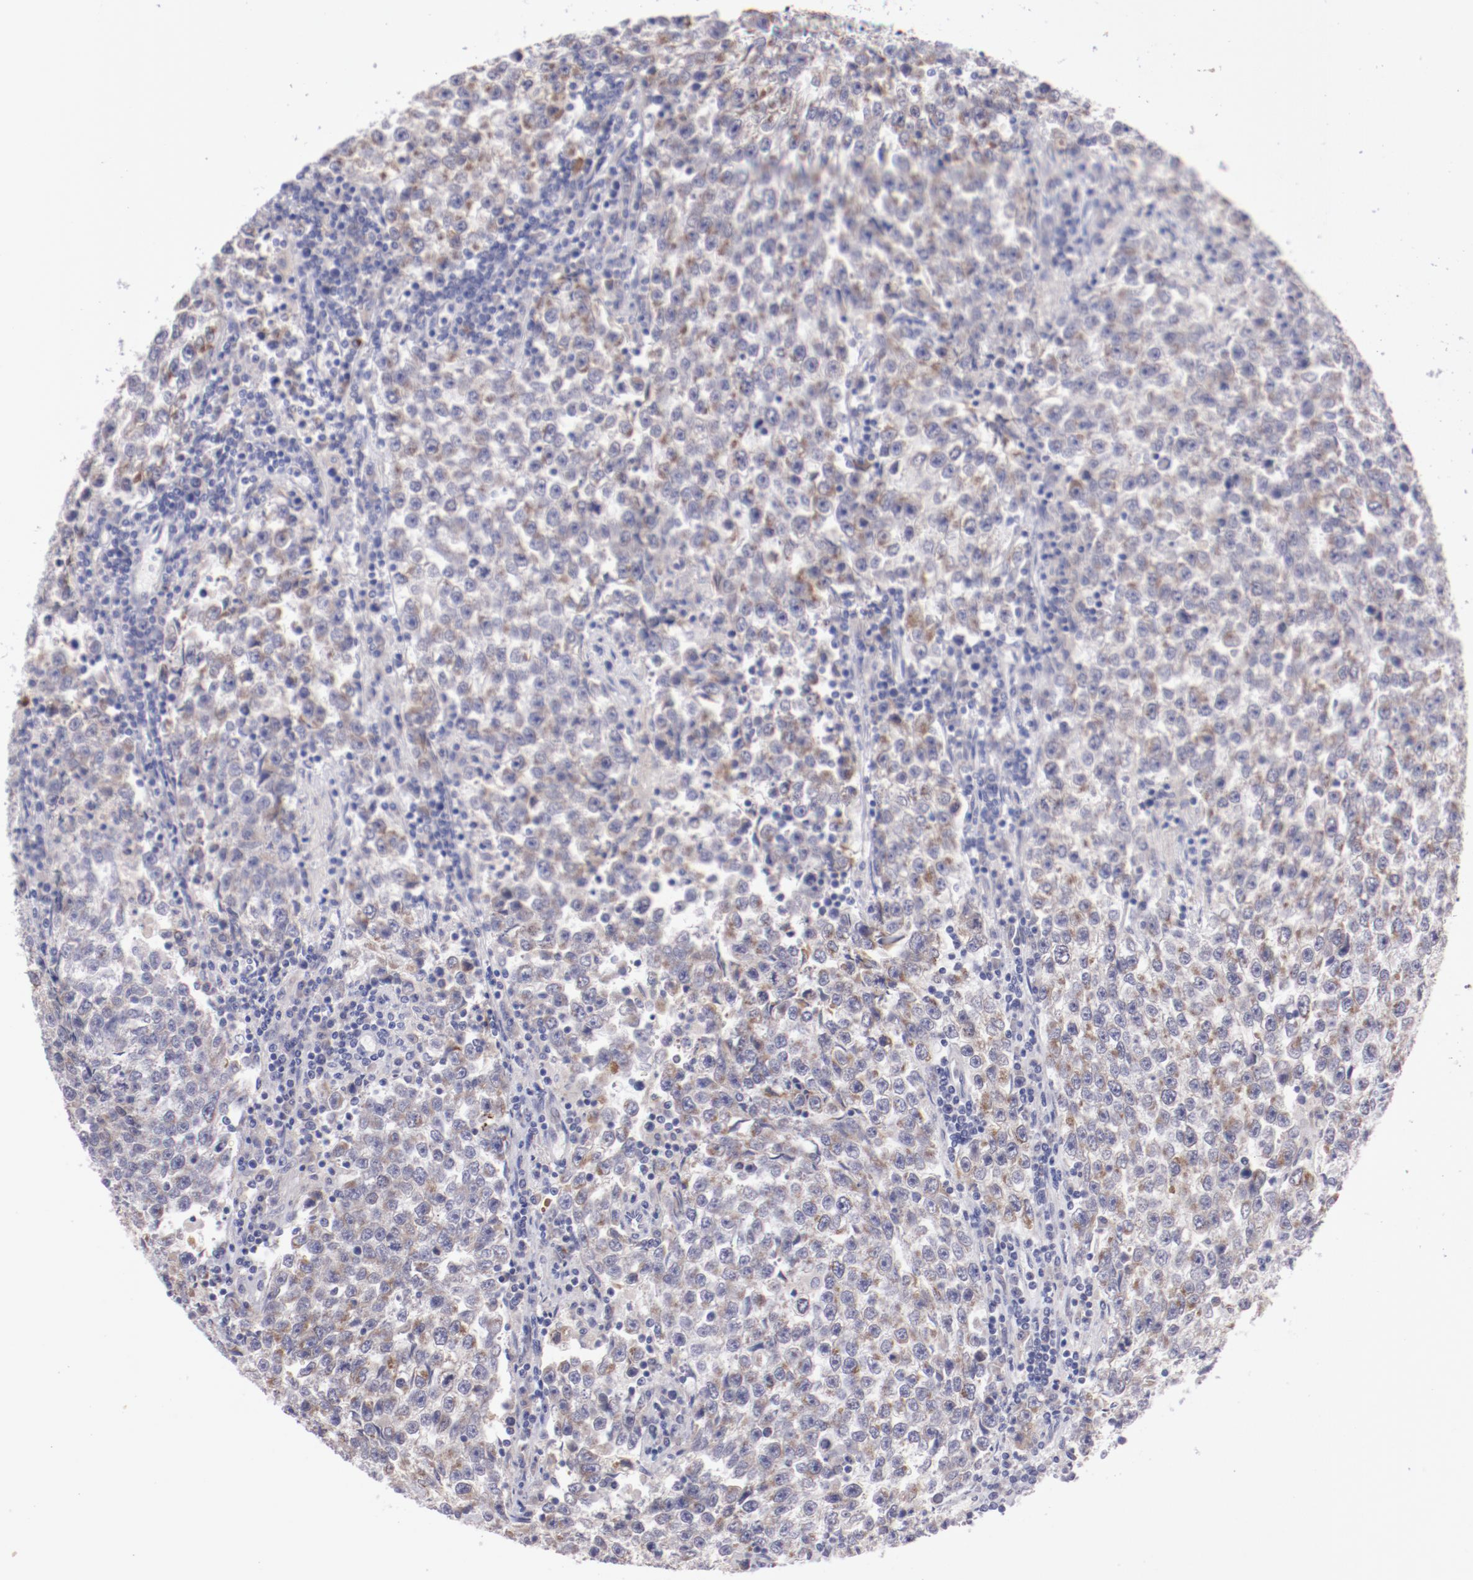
{"staining": {"intensity": "negative", "quantity": "none", "location": "none"}, "tissue": "testis cancer", "cell_type": "Tumor cells", "image_type": "cancer", "snomed": [{"axis": "morphology", "description": "Seminoma, NOS"}, {"axis": "topography", "description": "Testis"}], "caption": "This micrograph is of testis seminoma stained with immunohistochemistry to label a protein in brown with the nuclei are counter-stained blue. There is no staining in tumor cells.", "gene": "TRAF3", "patient": {"sex": "male", "age": 36}}